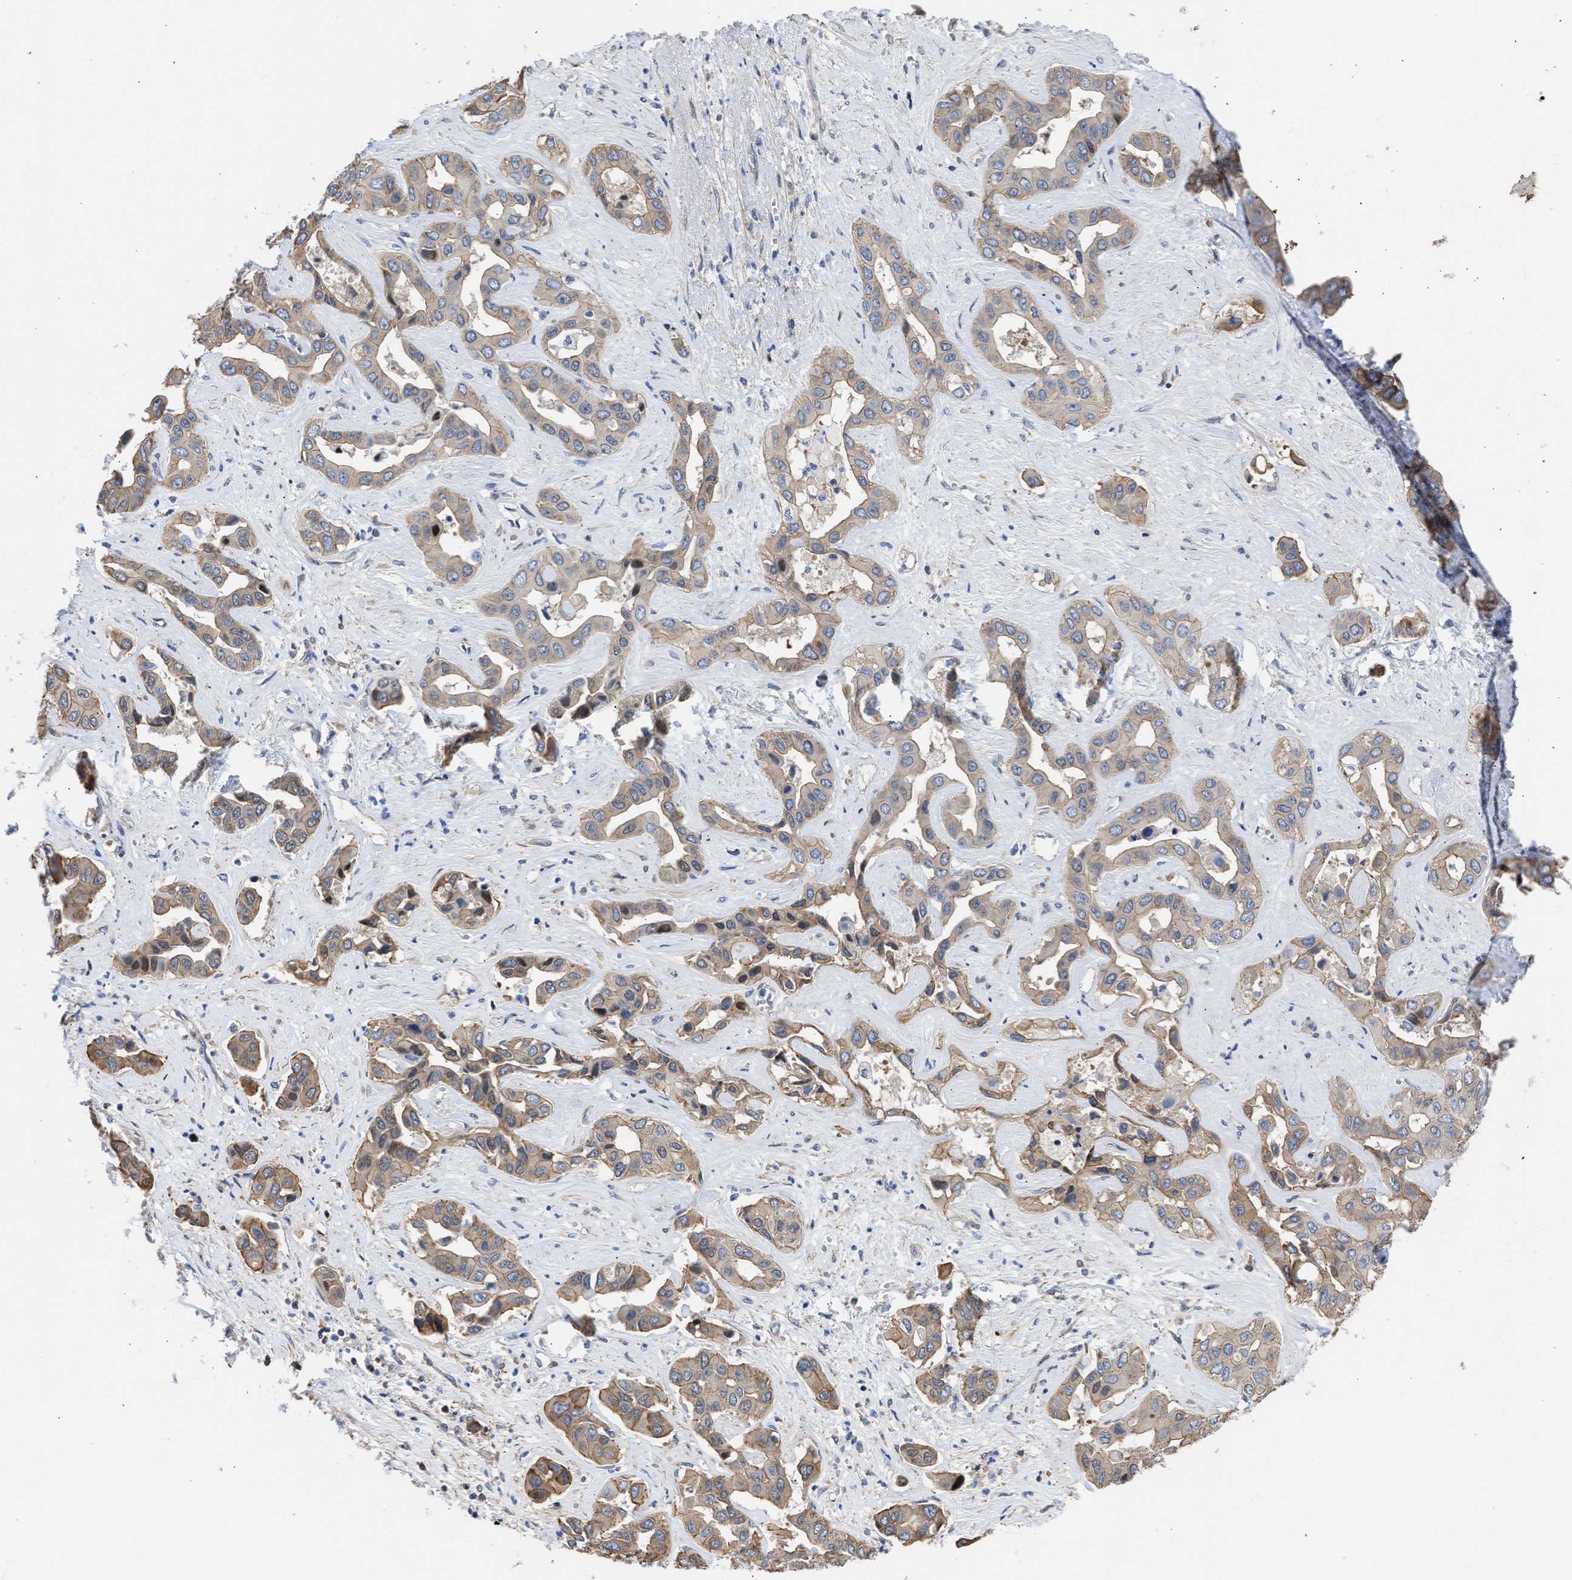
{"staining": {"intensity": "weak", "quantity": "25%-75%", "location": "cytoplasmic/membranous"}, "tissue": "liver cancer", "cell_type": "Tumor cells", "image_type": "cancer", "snomed": [{"axis": "morphology", "description": "Cholangiocarcinoma"}, {"axis": "topography", "description": "Liver"}], "caption": "DAB (3,3'-diaminobenzidine) immunohistochemical staining of human liver cancer displays weak cytoplasmic/membranous protein positivity in about 25%-75% of tumor cells.", "gene": "MAS1L", "patient": {"sex": "female", "age": 52}}